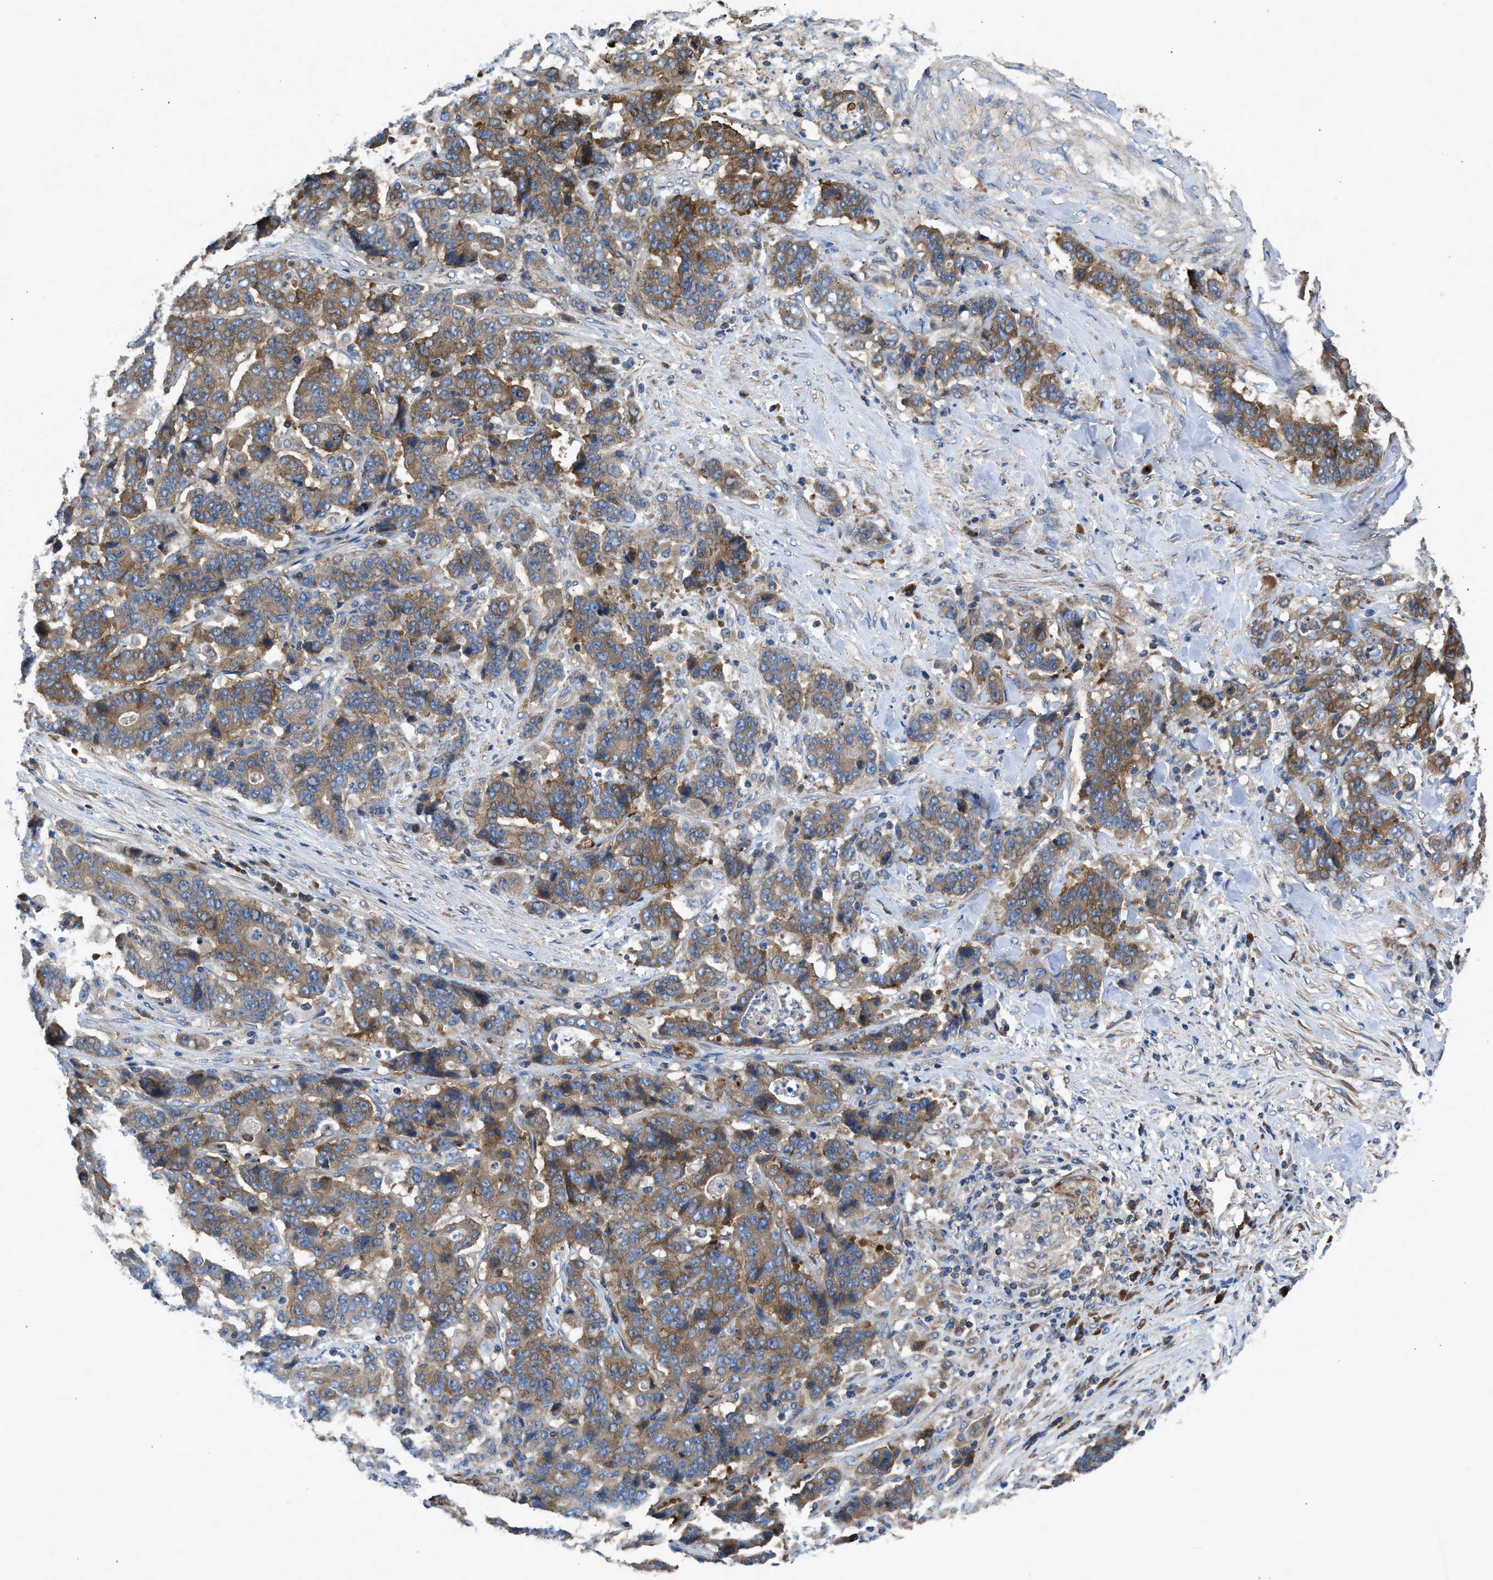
{"staining": {"intensity": "moderate", "quantity": ">75%", "location": "cytoplasmic/membranous"}, "tissue": "stomach cancer", "cell_type": "Tumor cells", "image_type": "cancer", "snomed": [{"axis": "morphology", "description": "Adenocarcinoma, NOS"}, {"axis": "topography", "description": "Stomach"}], "caption": "Immunohistochemistry (IHC) micrograph of neoplastic tissue: human stomach adenocarcinoma stained using immunohistochemistry (IHC) reveals medium levels of moderate protein expression localized specifically in the cytoplasmic/membranous of tumor cells, appearing as a cytoplasmic/membranous brown color.", "gene": "CHKB", "patient": {"sex": "female", "age": 73}}